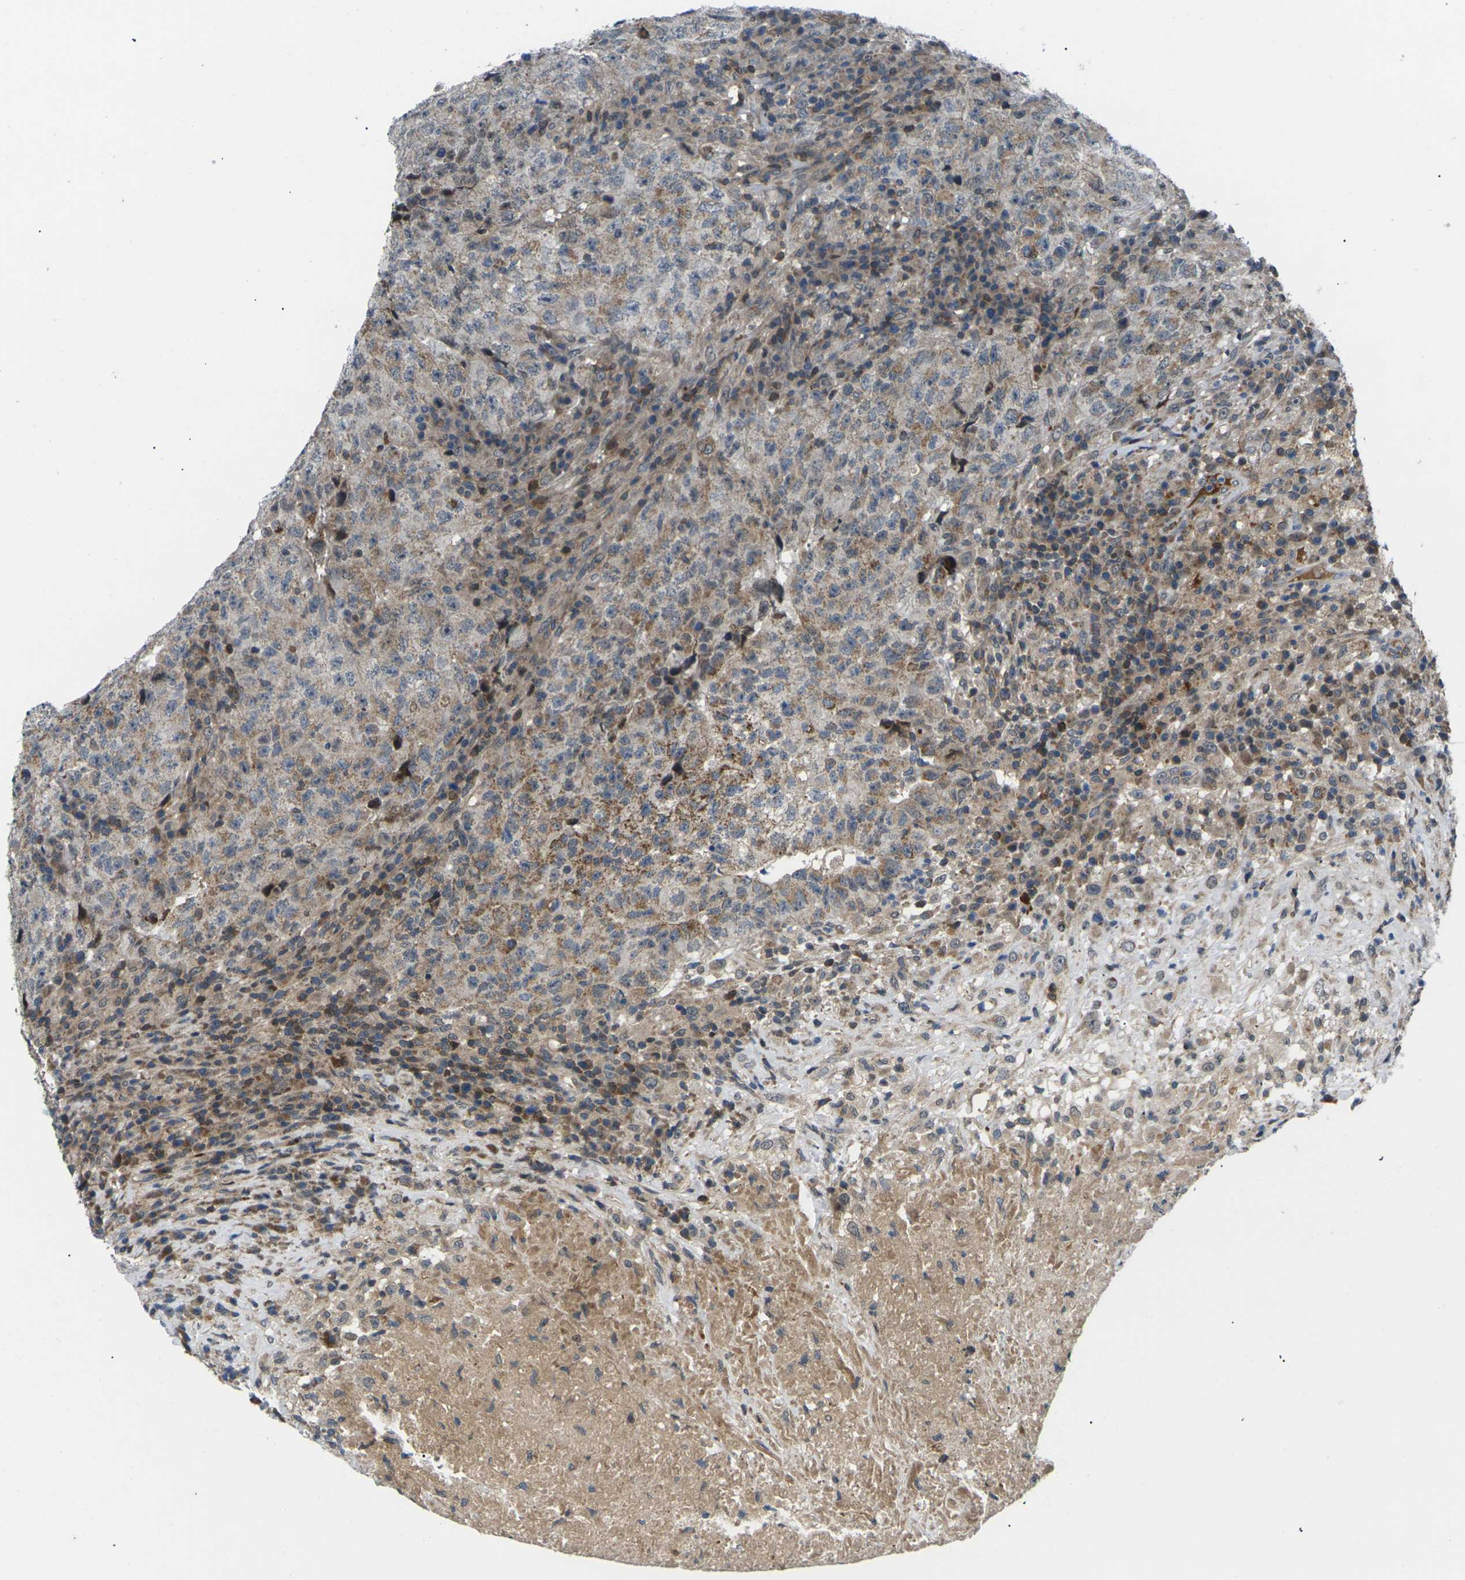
{"staining": {"intensity": "moderate", "quantity": "<25%", "location": "cytoplasmic/membranous"}, "tissue": "testis cancer", "cell_type": "Tumor cells", "image_type": "cancer", "snomed": [{"axis": "morphology", "description": "Necrosis, NOS"}, {"axis": "morphology", "description": "Carcinoma, Embryonal, NOS"}, {"axis": "topography", "description": "Testis"}], "caption": "Immunohistochemical staining of embryonal carcinoma (testis) shows low levels of moderate cytoplasmic/membranous protein positivity in about <25% of tumor cells.", "gene": "RPS6KA3", "patient": {"sex": "male", "age": 19}}